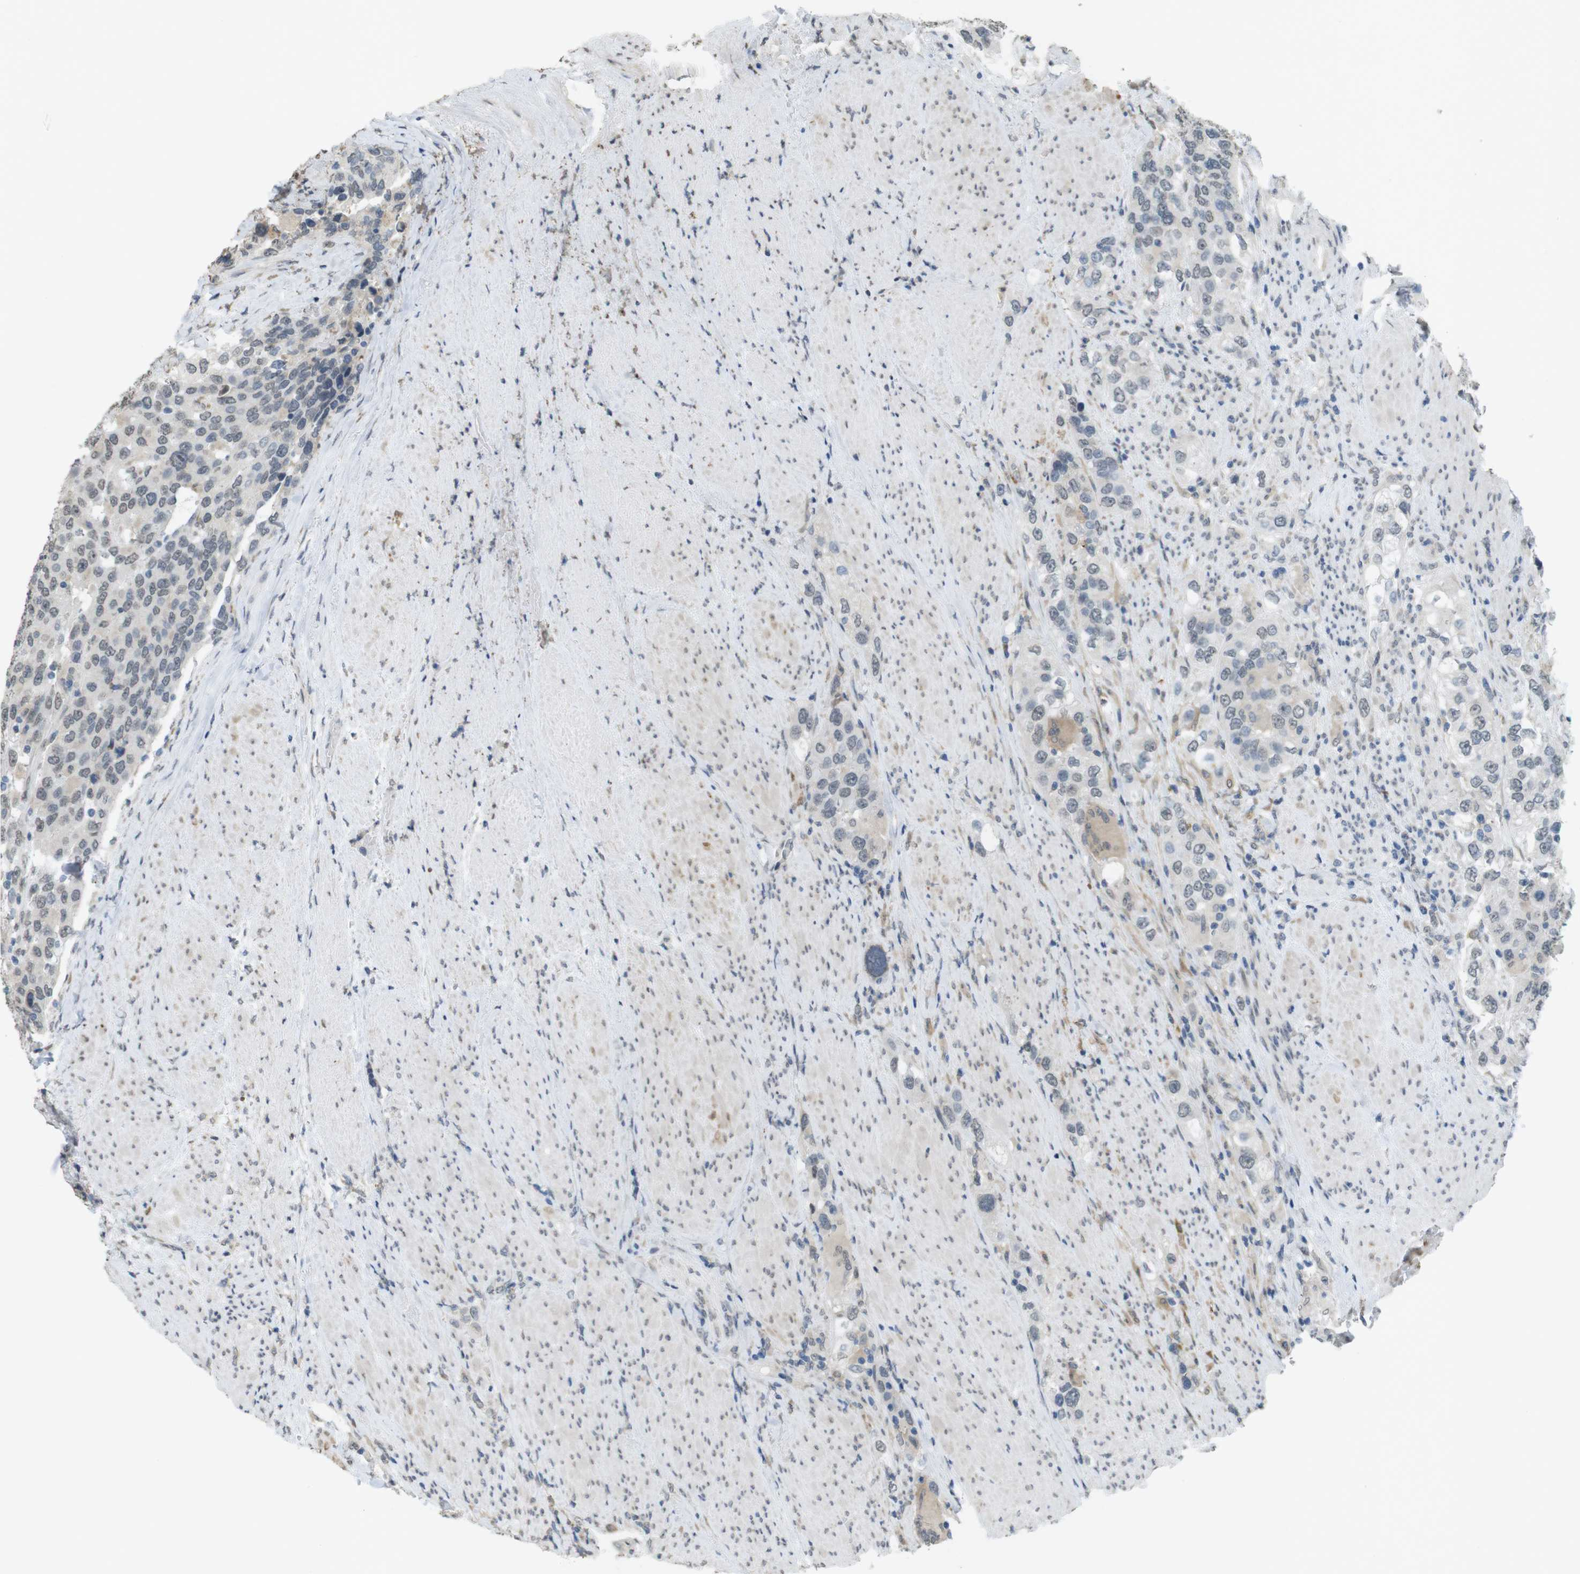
{"staining": {"intensity": "negative", "quantity": "none", "location": "none"}, "tissue": "urothelial cancer", "cell_type": "Tumor cells", "image_type": "cancer", "snomed": [{"axis": "morphology", "description": "Urothelial carcinoma, High grade"}, {"axis": "topography", "description": "Urinary bladder"}], "caption": "There is no significant staining in tumor cells of urothelial cancer.", "gene": "FZD10", "patient": {"sex": "female", "age": 80}}